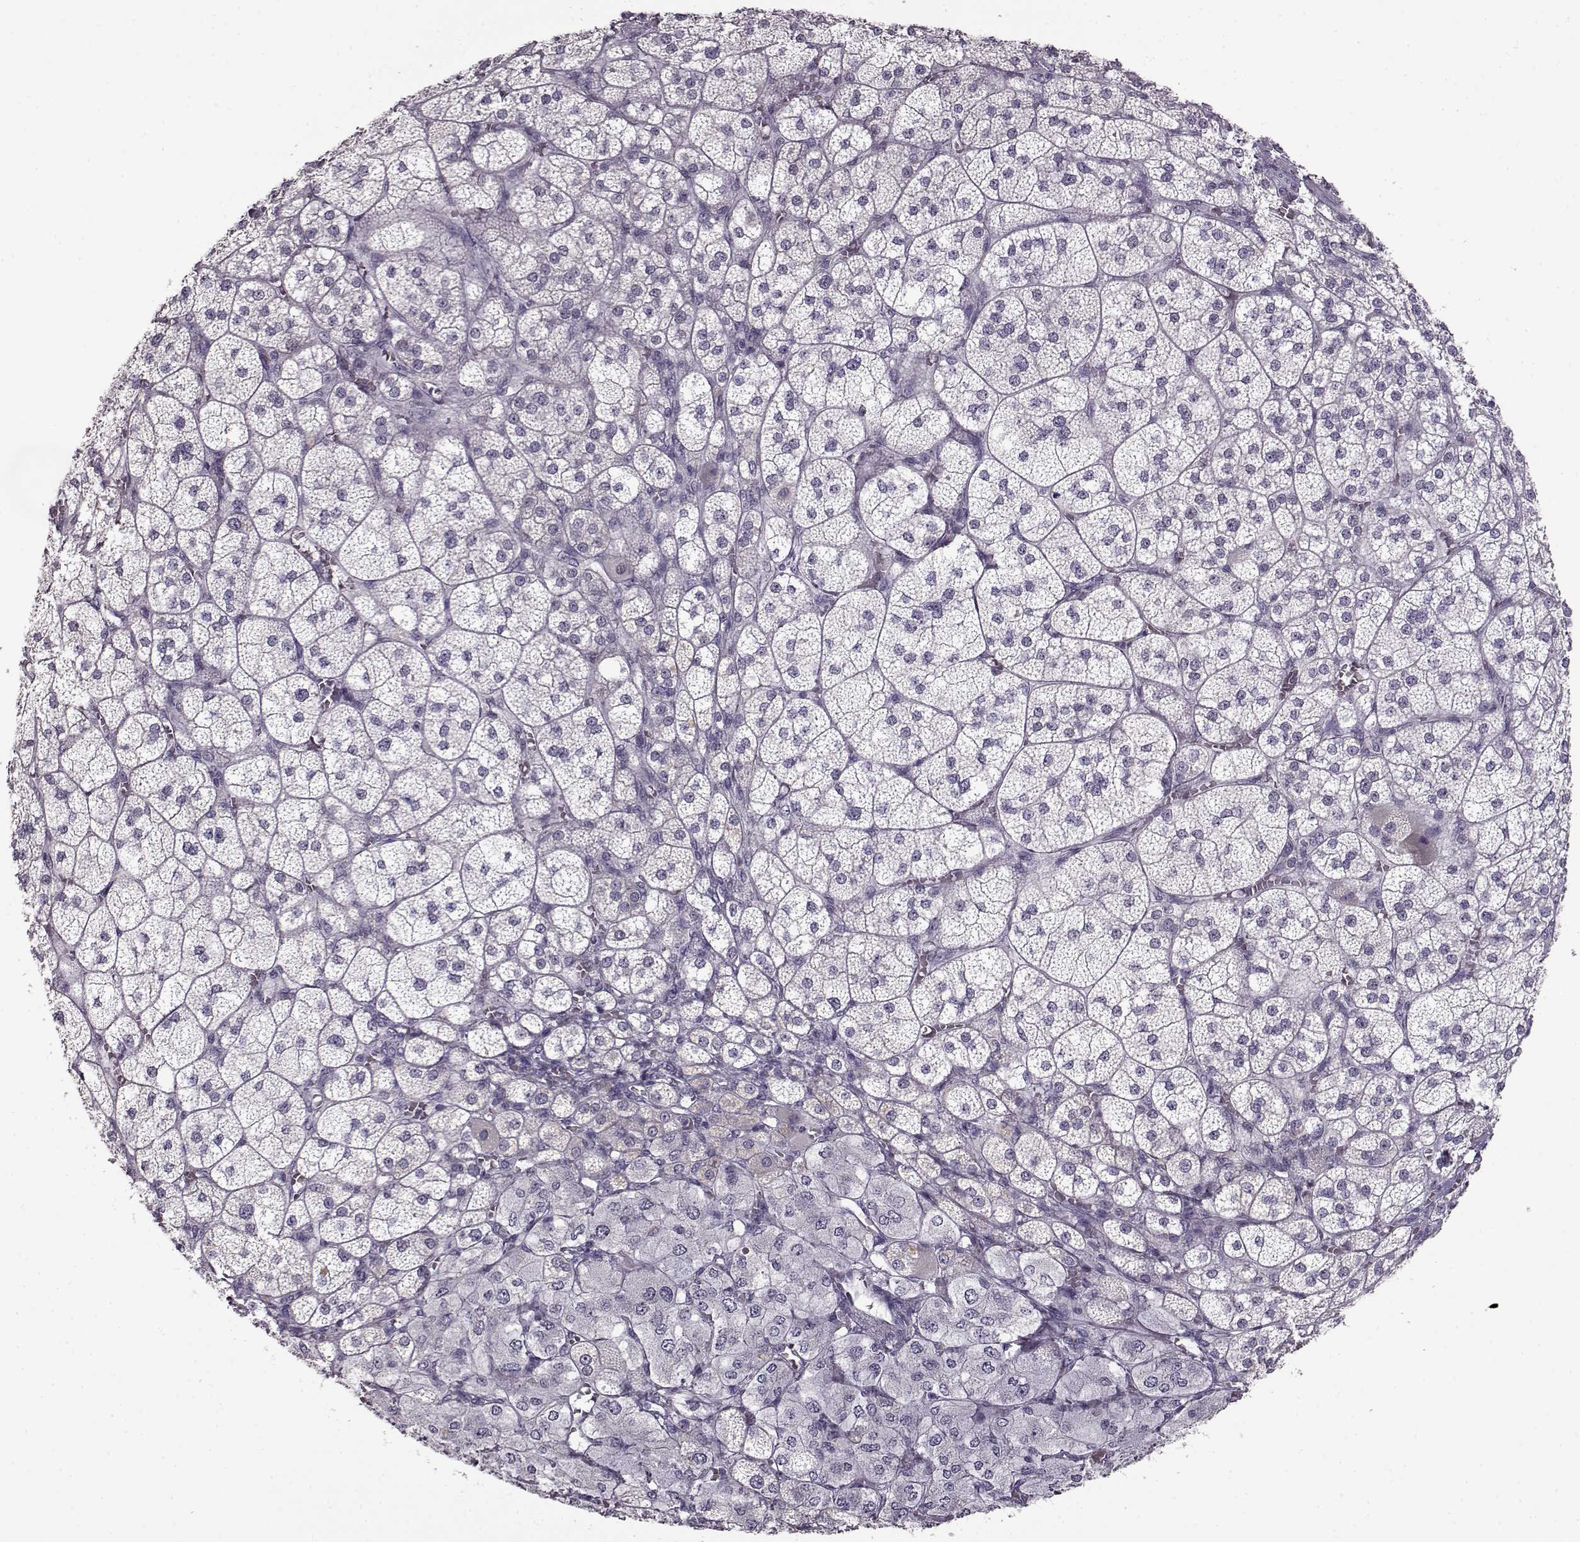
{"staining": {"intensity": "negative", "quantity": "none", "location": "none"}, "tissue": "adrenal gland", "cell_type": "Glandular cells", "image_type": "normal", "snomed": [{"axis": "morphology", "description": "Normal tissue, NOS"}, {"axis": "topography", "description": "Adrenal gland"}], "caption": "Adrenal gland stained for a protein using immunohistochemistry shows no expression glandular cells.", "gene": "FSHB", "patient": {"sex": "female", "age": 60}}